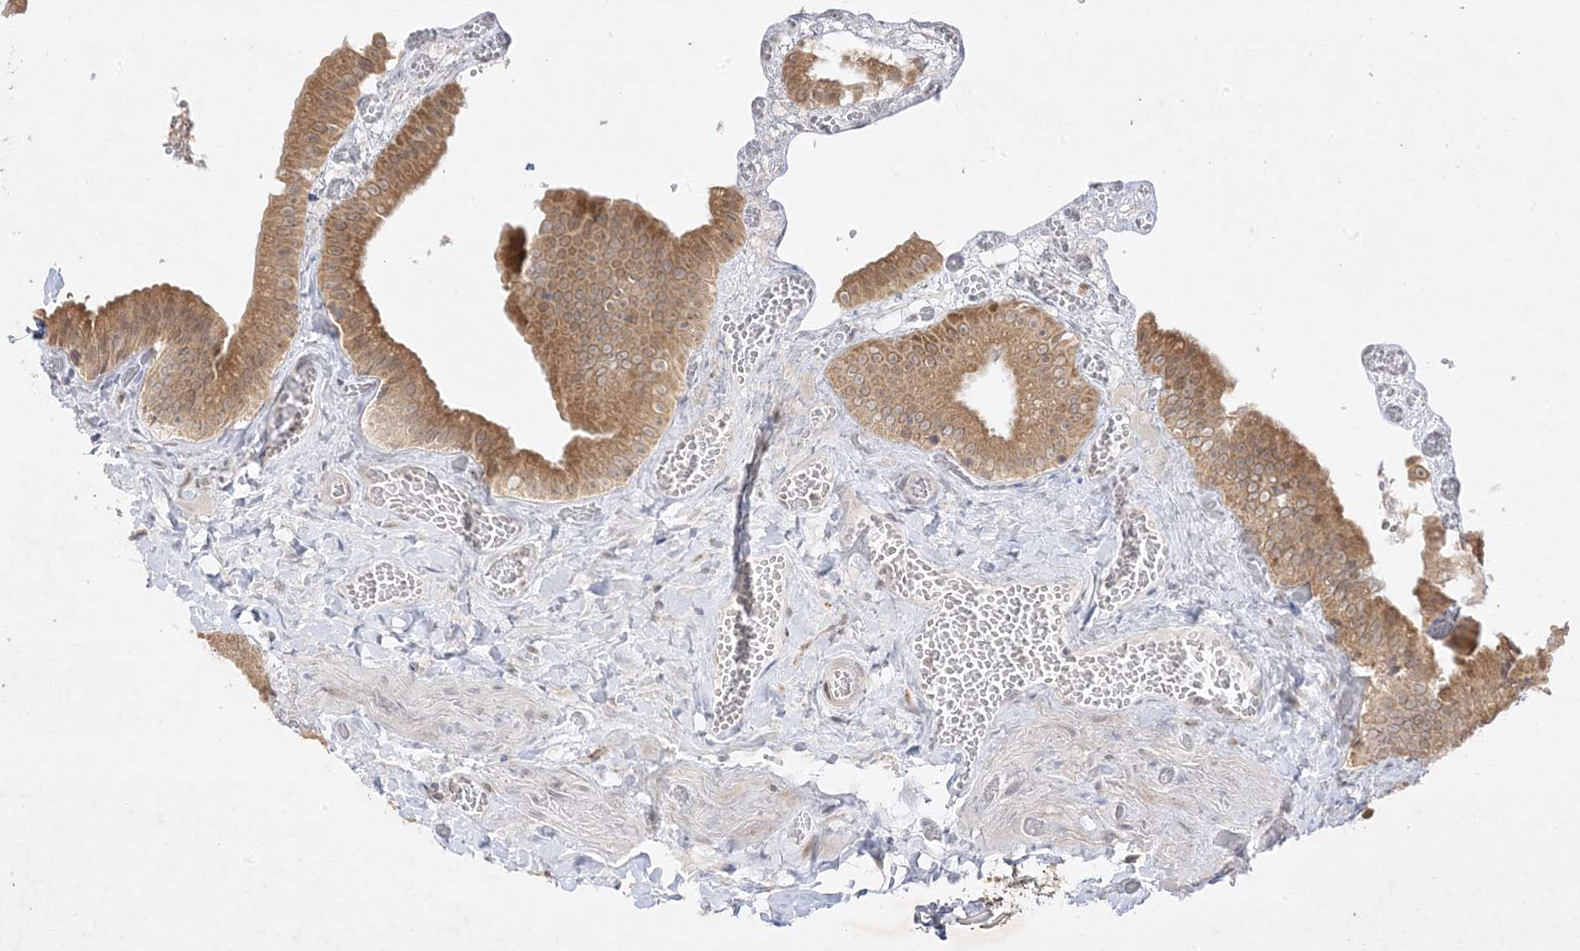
{"staining": {"intensity": "moderate", "quantity": ">75%", "location": "cytoplasmic/membranous"}, "tissue": "gallbladder", "cell_type": "Glandular cells", "image_type": "normal", "snomed": [{"axis": "morphology", "description": "Normal tissue, NOS"}, {"axis": "topography", "description": "Gallbladder"}], "caption": "Glandular cells show medium levels of moderate cytoplasmic/membranous staining in about >75% of cells in normal human gallbladder. The staining was performed using DAB, with brown indicating positive protein expression. Nuclei are stained blue with hematoxylin.", "gene": "C2CD2", "patient": {"sex": "female", "age": 64}}